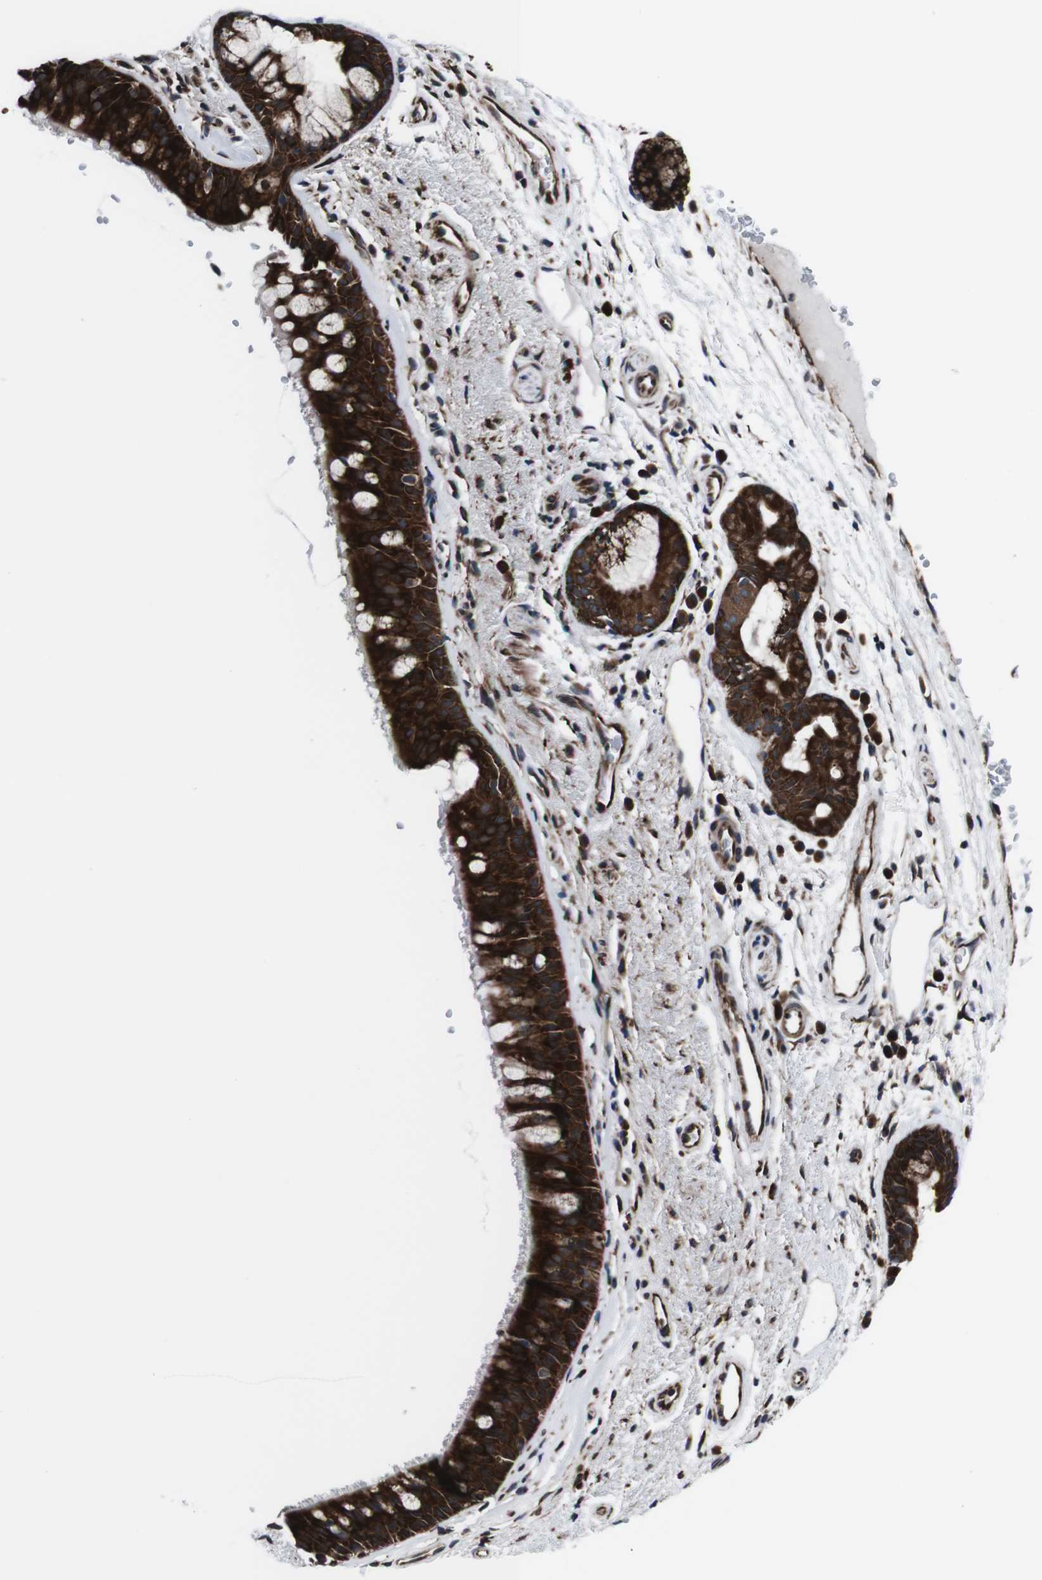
{"staining": {"intensity": "strong", "quantity": ">75%", "location": "cytoplasmic/membranous"}, "tissue": "bronchus", "cell_type": "Respiratory epithelial cells", "image_type": "normal", "snomed": [{"axis": "morphology", "description": "Normal tissue, NOS"}, {"axis": "topography", "description": "Bronchus"}], "caption": "A high amount of strong cytoplasmic/membranous expression is appreciated in about >75% of respiratory epithelial cells in normal bronchus.", "gene": "EIF4A2", "patient": {"sex": "female", "age": 54}}